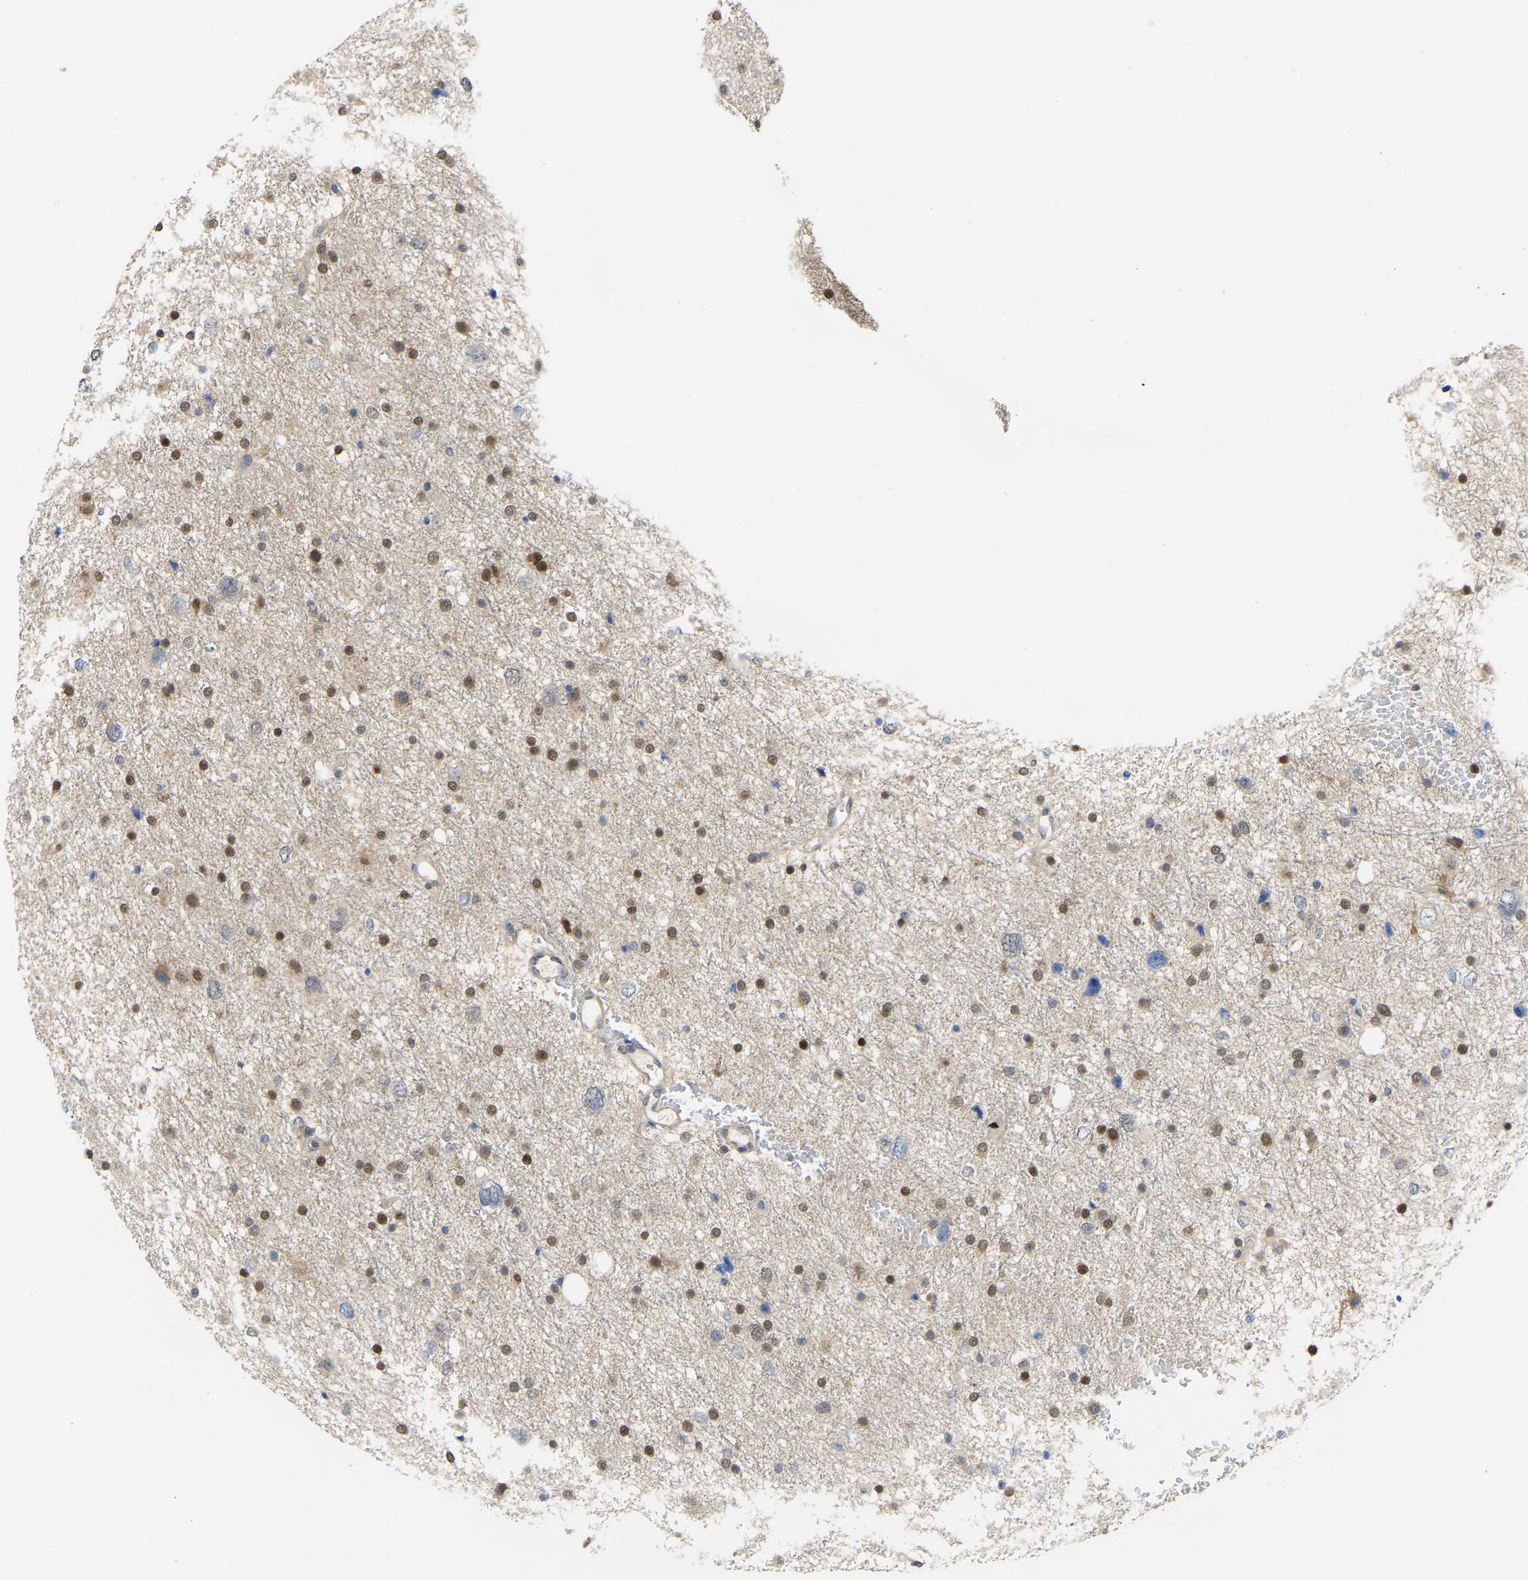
{"staining": {"intensity": "moderate", "quantity": ">75%", "location": "nuclear"}, "tissue": "glioma", "cell_type": "Tumor cells", "image_type": "cancer", "snomed": [{"axis": "morphology", "description": "Glioma, malignant, Low grade"}, {"axis": "topography", "description": "Brain"}], "caption": "This is an image of immunohistochemistry (IHC) staining of glioma, which shows moderate positivity in the nuclear of tumor cells.", "gene": "KLRG2", "patient": {"sex": "female", "age": 37}}